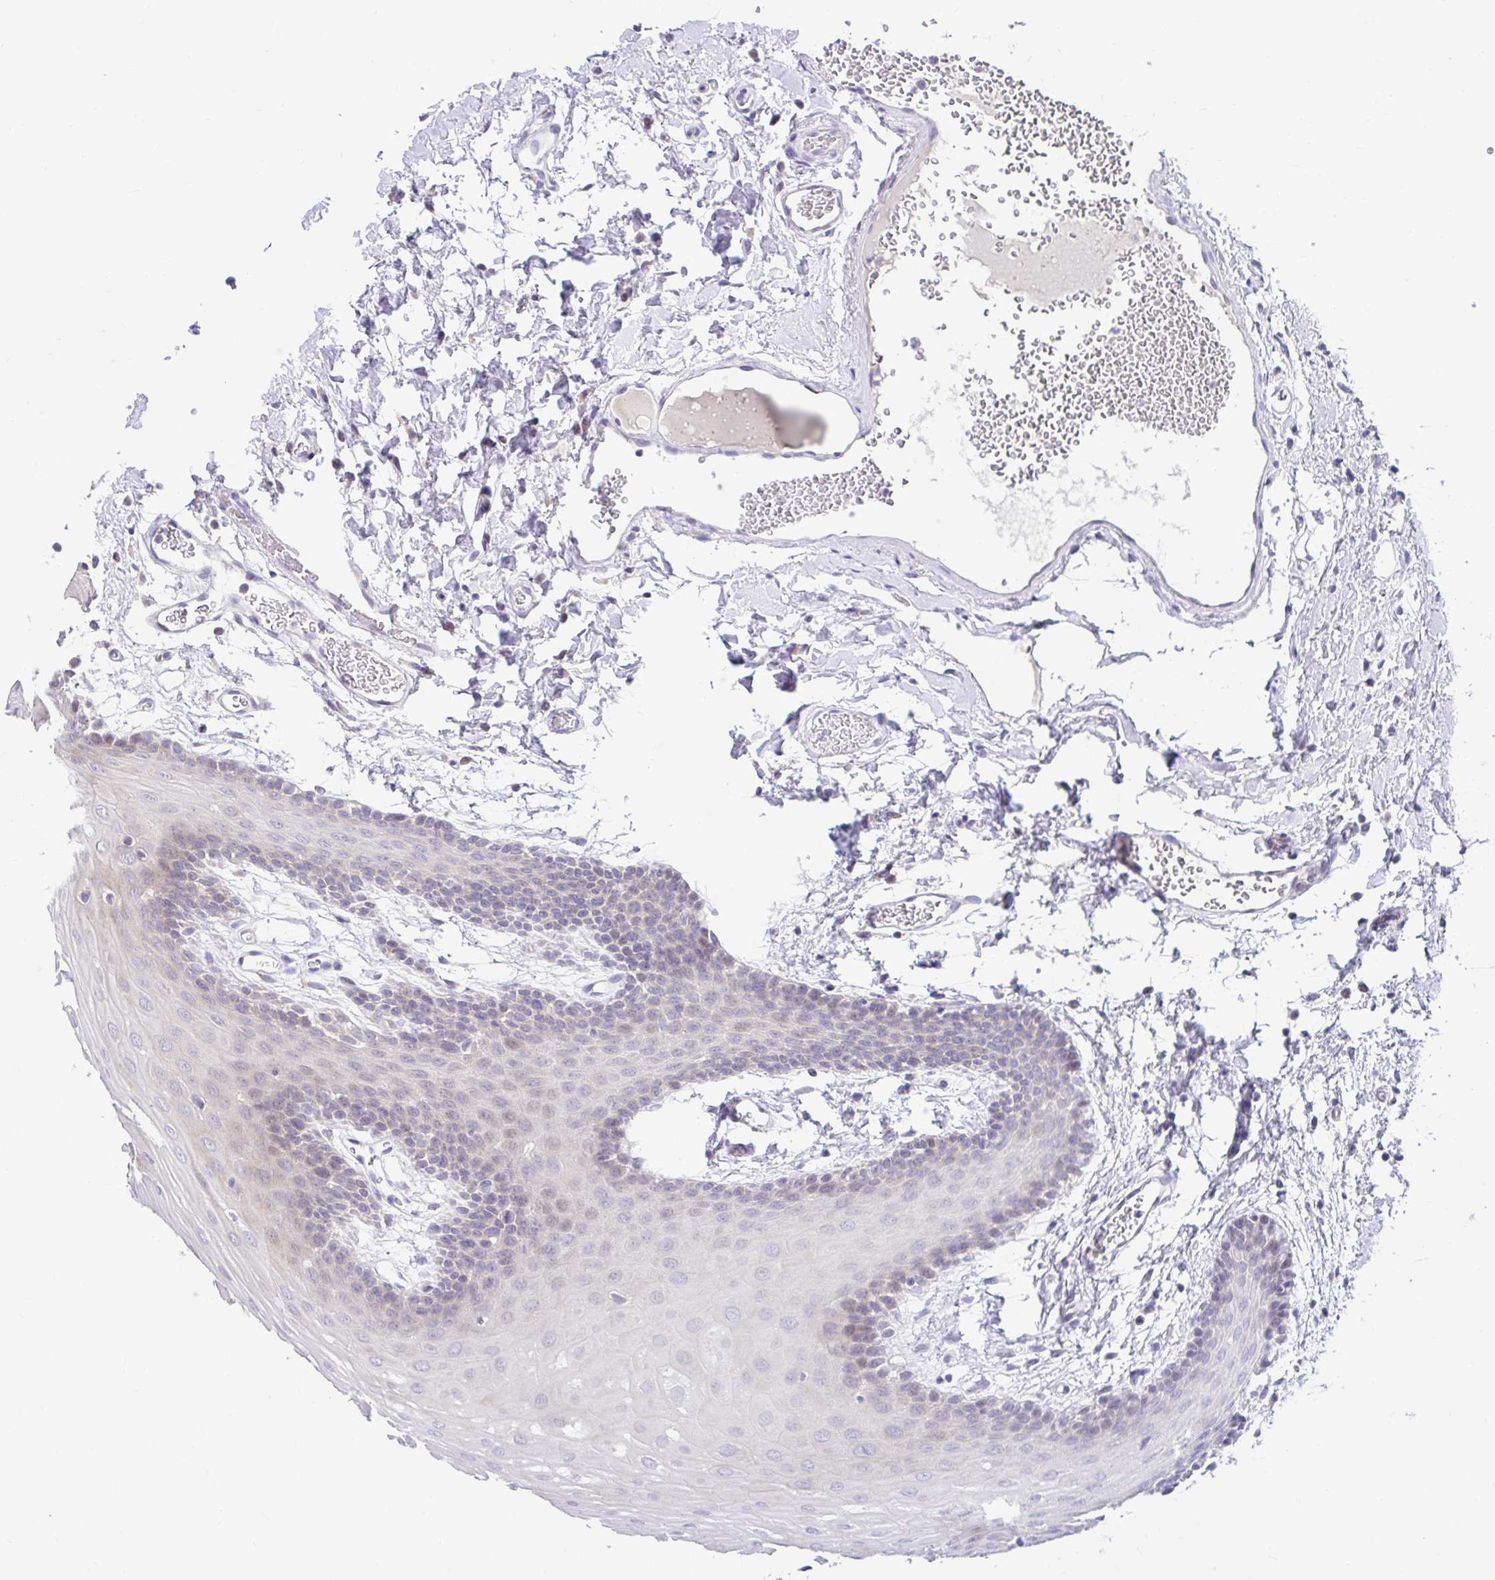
{"staining": {"intensity": "weak", "quantity": "<25%", "location": "cytoplasmic/membranous"}, "tissue": "oral mucosa", "cell_type": "Squamous epithelial cells", "image_type": "normal", "snomed": [{"axis": "morphology", "description": "Normal tissue, NOS"}, {"axis": "topography", "description": "Oral tissue"}, {"axis": "topography", "description": "Tounge, NOS"}], "caption": "Immunohistochemistry (IHC) photomicrograph of benign oral mucosa: oral mucosa stained with DAB (3,3'-diaminobenzidine) shows no significant protein expression in squamous epithelial cells.", "gene": "NT5C1B", "patient": {"sex": "female", "age": 60}}